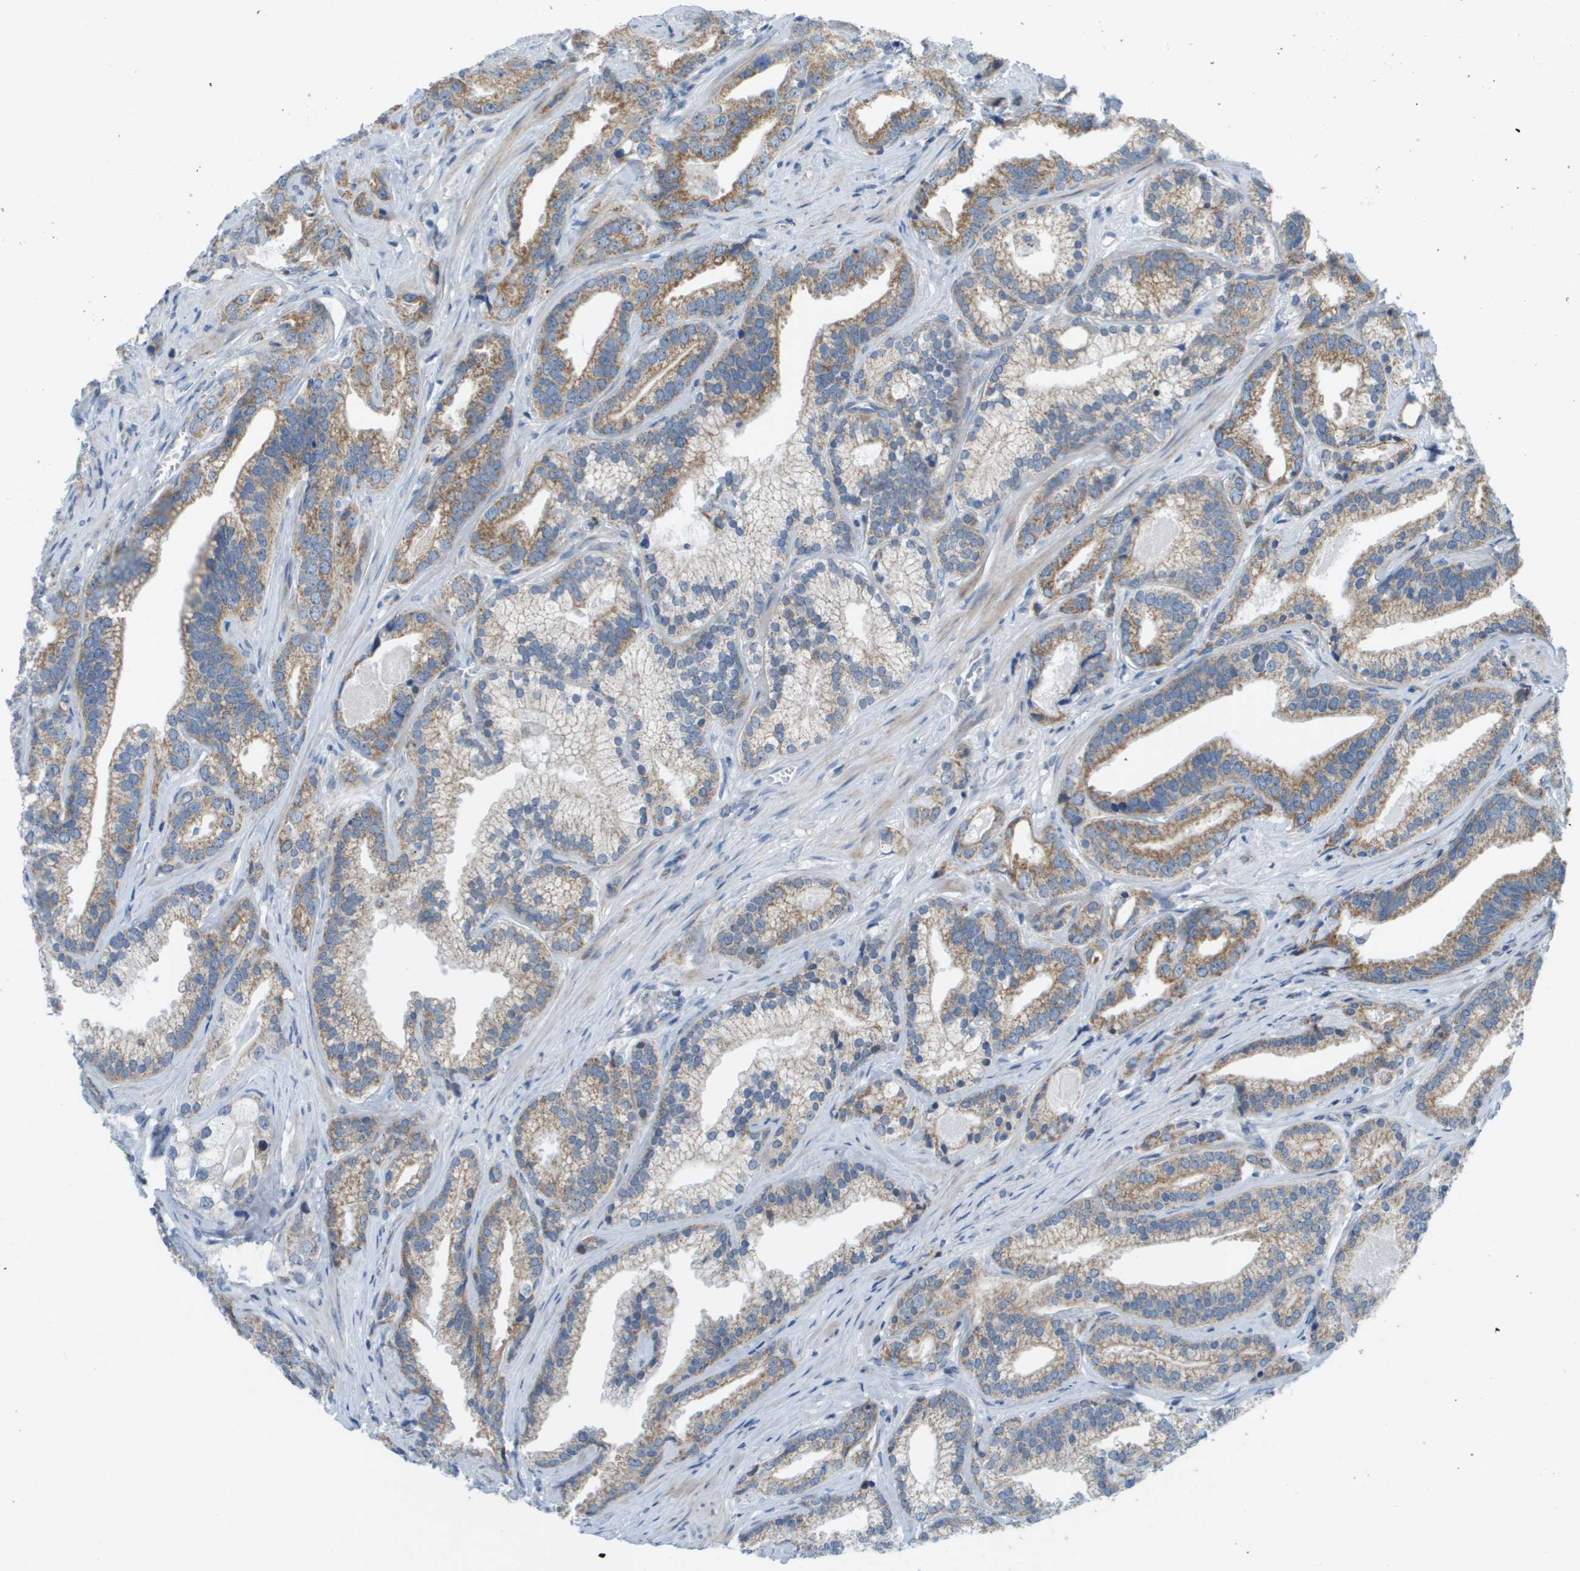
{"staining": {"intensity": "weak", "quantity": ">75%", "location": "cytoplasmic/membranous"}, "tissue": "prostate cancer", "cell_type": "Tumor cells", "image_type": "cancer", "snomed": [{"axis": "morphology", "description": "Adenocarcinoma, Low grade"}, {"axis": "topography", "description": "Prostate"}], "caption": "An immunohistochemistry histopathology image of tumor tissue is shown. Protein staining in brown shows weak cytoplasmic/membranous positivity in prostate cancer (low-grade adenocarcinoma) within tumor cells. (IHC, brightfield microscopy, high magnification).", "gene": "KRT23", "patient": {"sex": "male", "age": 59}}